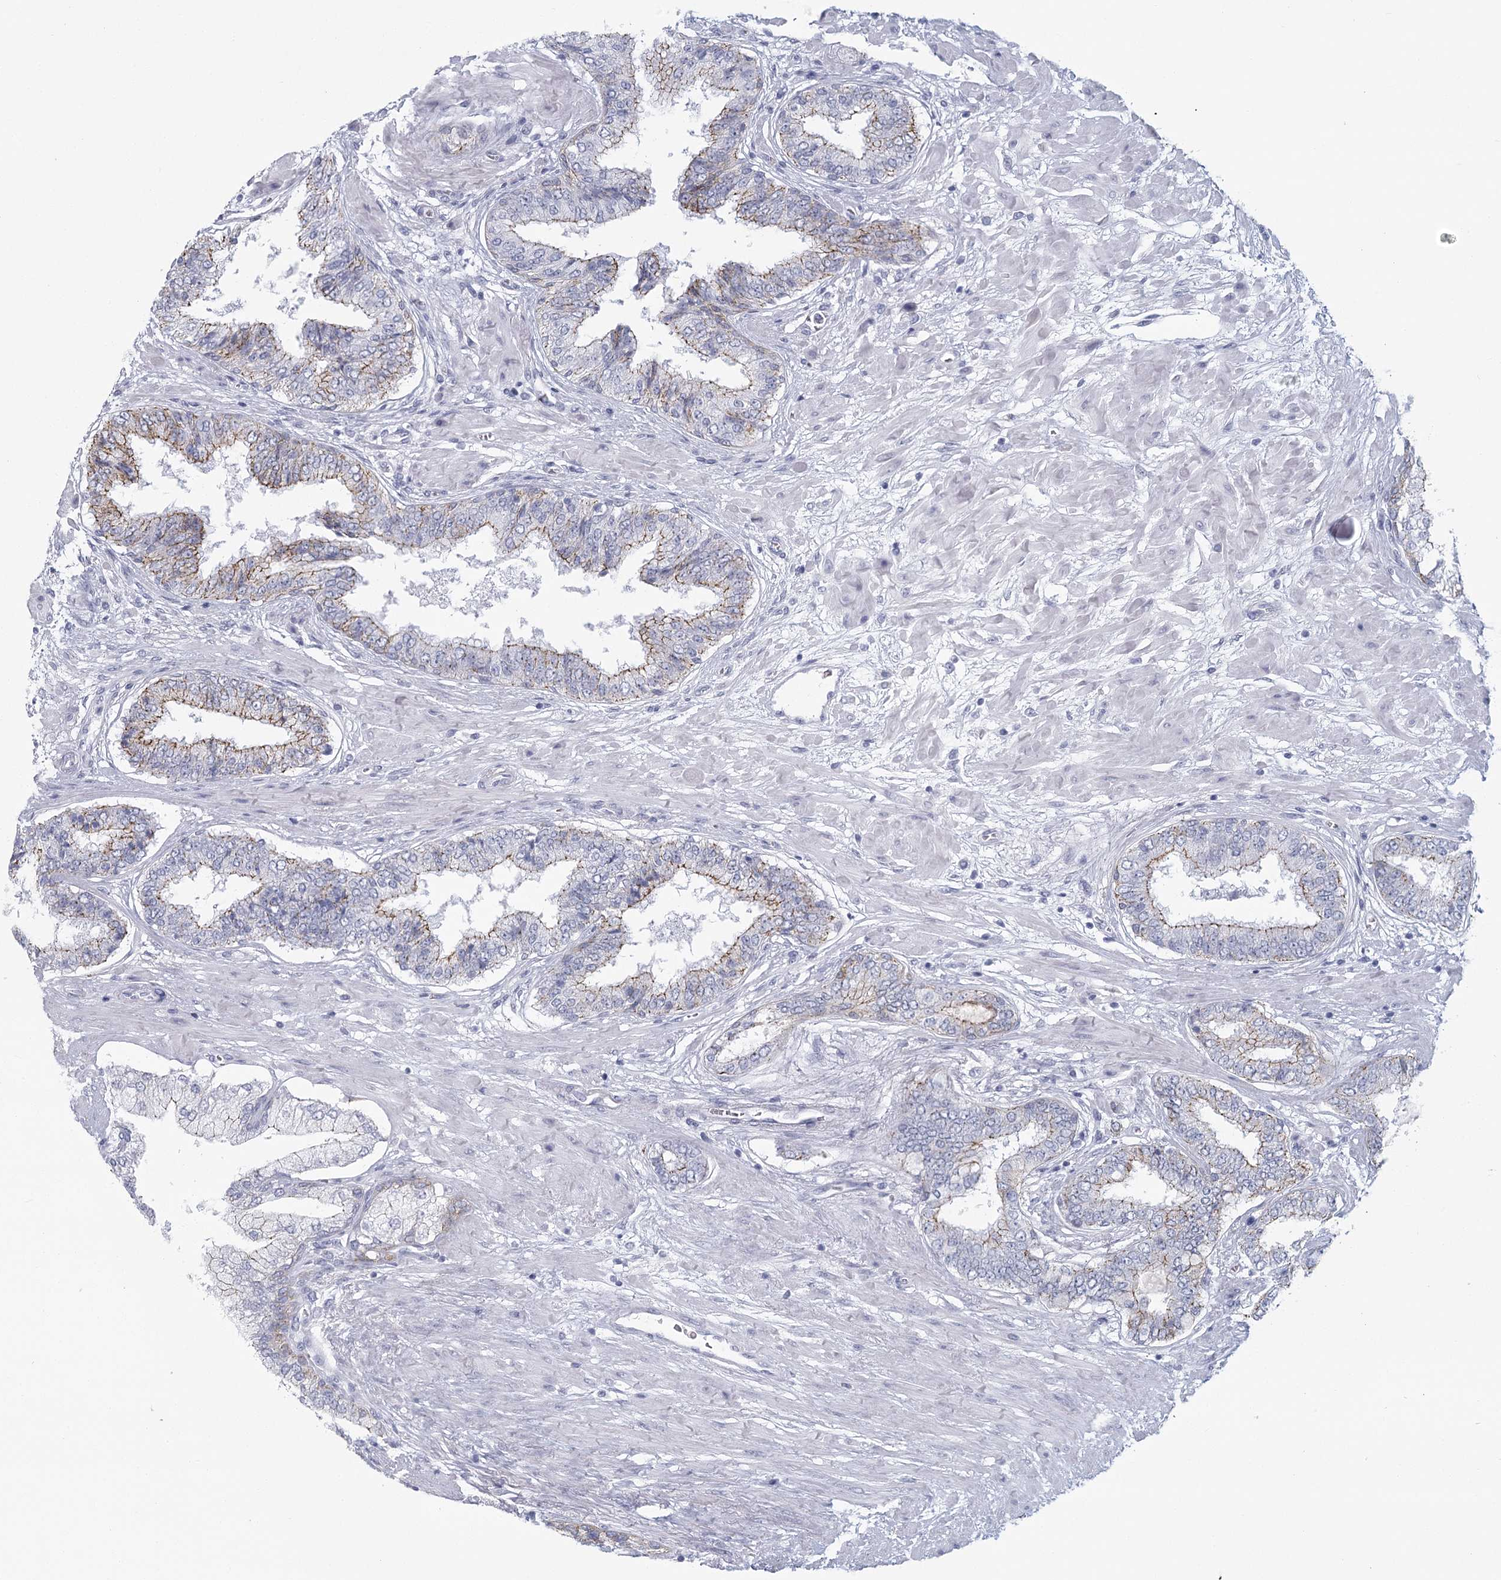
{"staining": {"intensity": "weak", "quantity": "25%-75%", "location": "cytoplasmic/membranous"}, "tissue": "prostate cancer", "cell_type": "Tumor cells", "image_type": "cancer", "snomed": [{"axis": "morphology", "description": "Normal tissue, NOS"}, {"axis": "morphology", "description": "Adenocarcinoma, High grade"}, {"axis": "topography", "description": "Prostate"}, {"axis": "topography", "description": "Peripheral nerve tissue"}], "caption": "Prostate high-grade adenocarcinoma stained with immunohistochemistry (IHC) demonstrates weak cytoplasmic/membranous staining in approximately 25%-75% of tumor cells.", "gene": "WNT8B", "patient": {"sex": "male", "age": 59}}